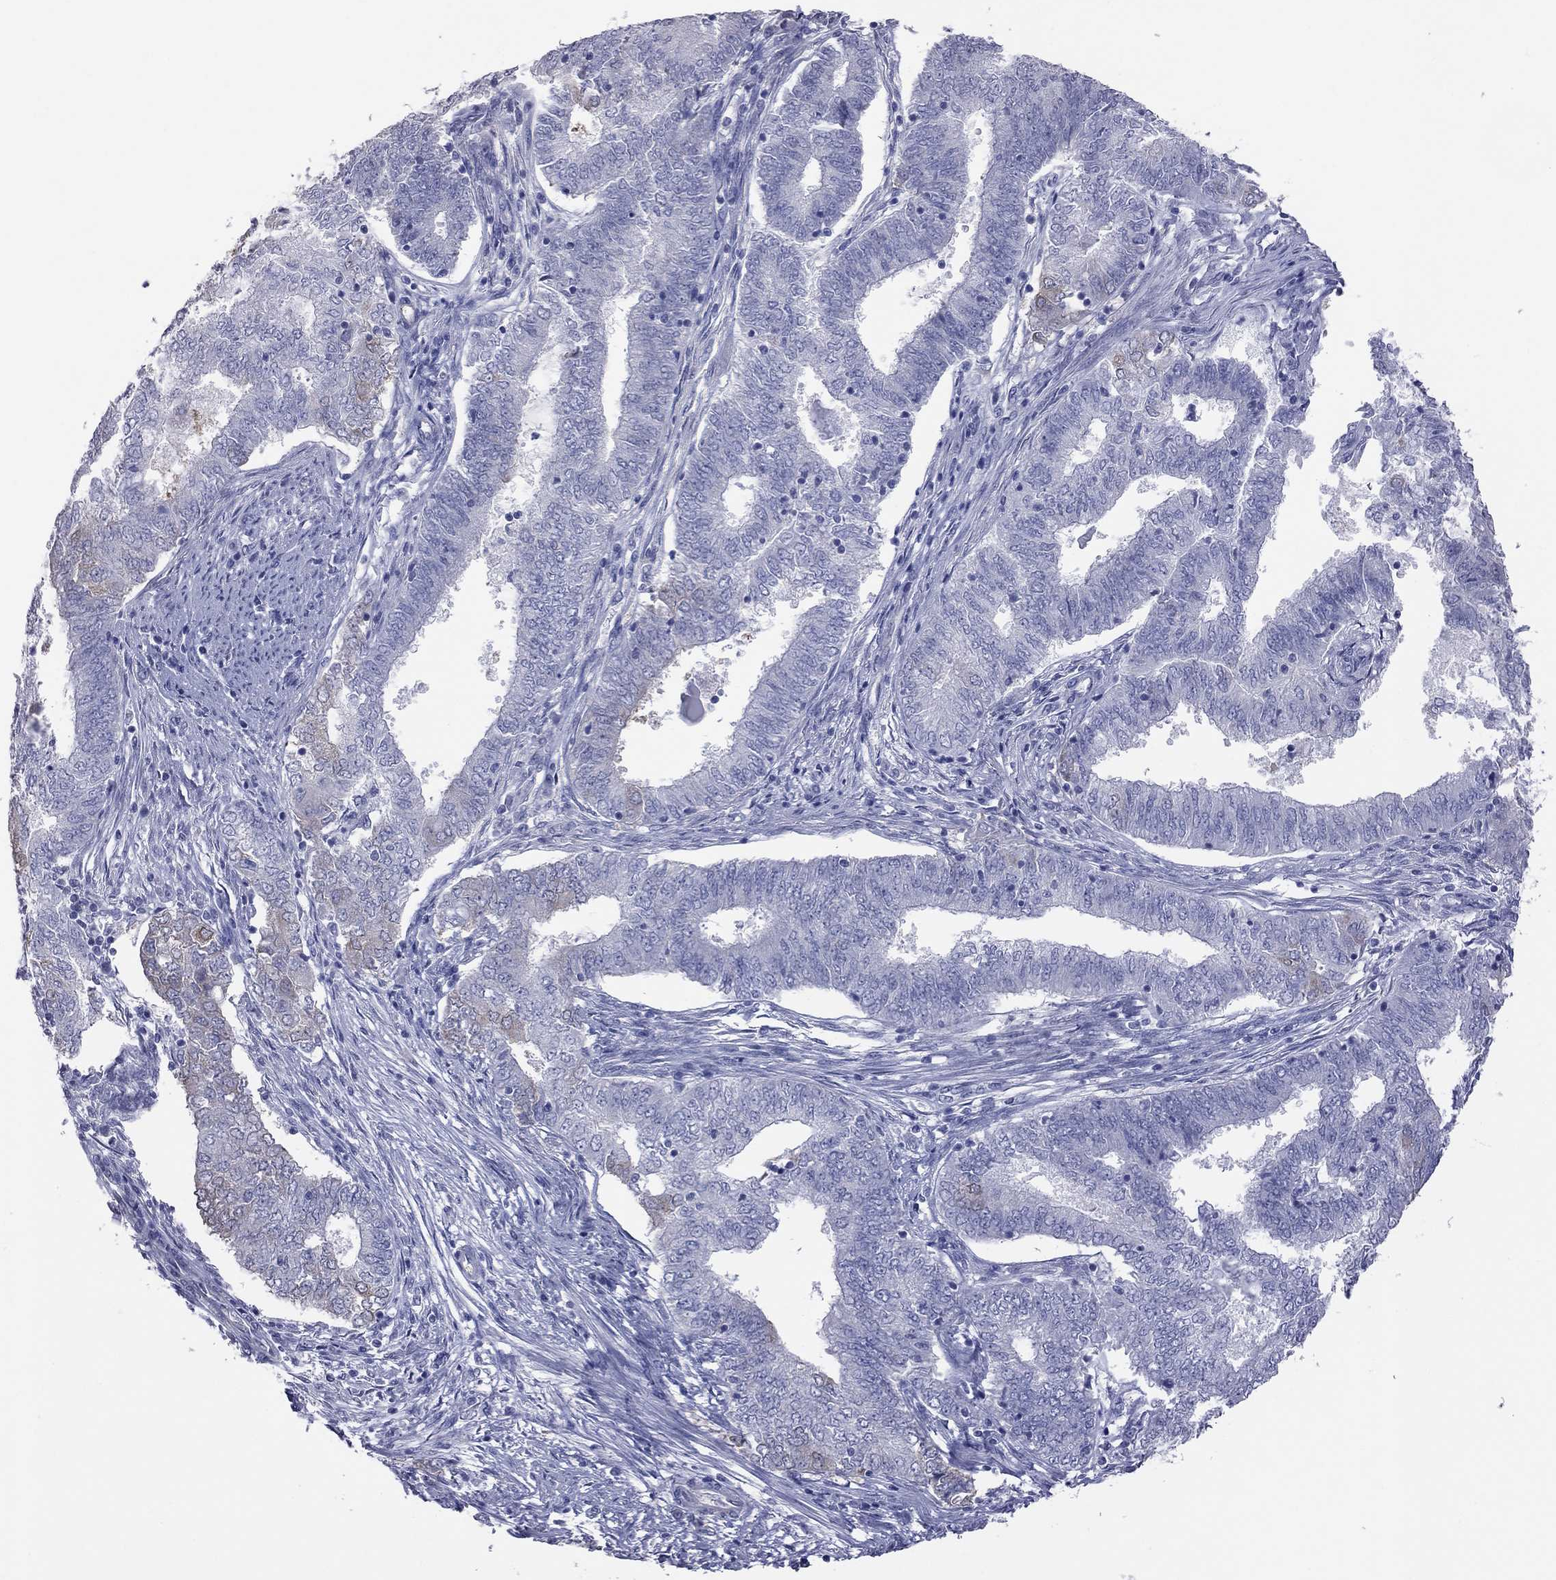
{"staining": {"intensity": "negative", "quantity": "none", "location": "none"}, "tissue": "endometrial cancer", "cell_type": "Tumor cells", "image_type": "cancer", "snomed": [{"axis": "morphology", "description": "Adenocarcinoma, NOS"}, {"axis": "topography", "description": "Endometrium"}], "caption": "A high-resolution micrograph shows immunohistochemistry (IHC) staining of endometrial cancer, which displays no significant staining in tumor cells.", "gene": "HYLS1", "patient": {"sex": "female", "age": 62}}